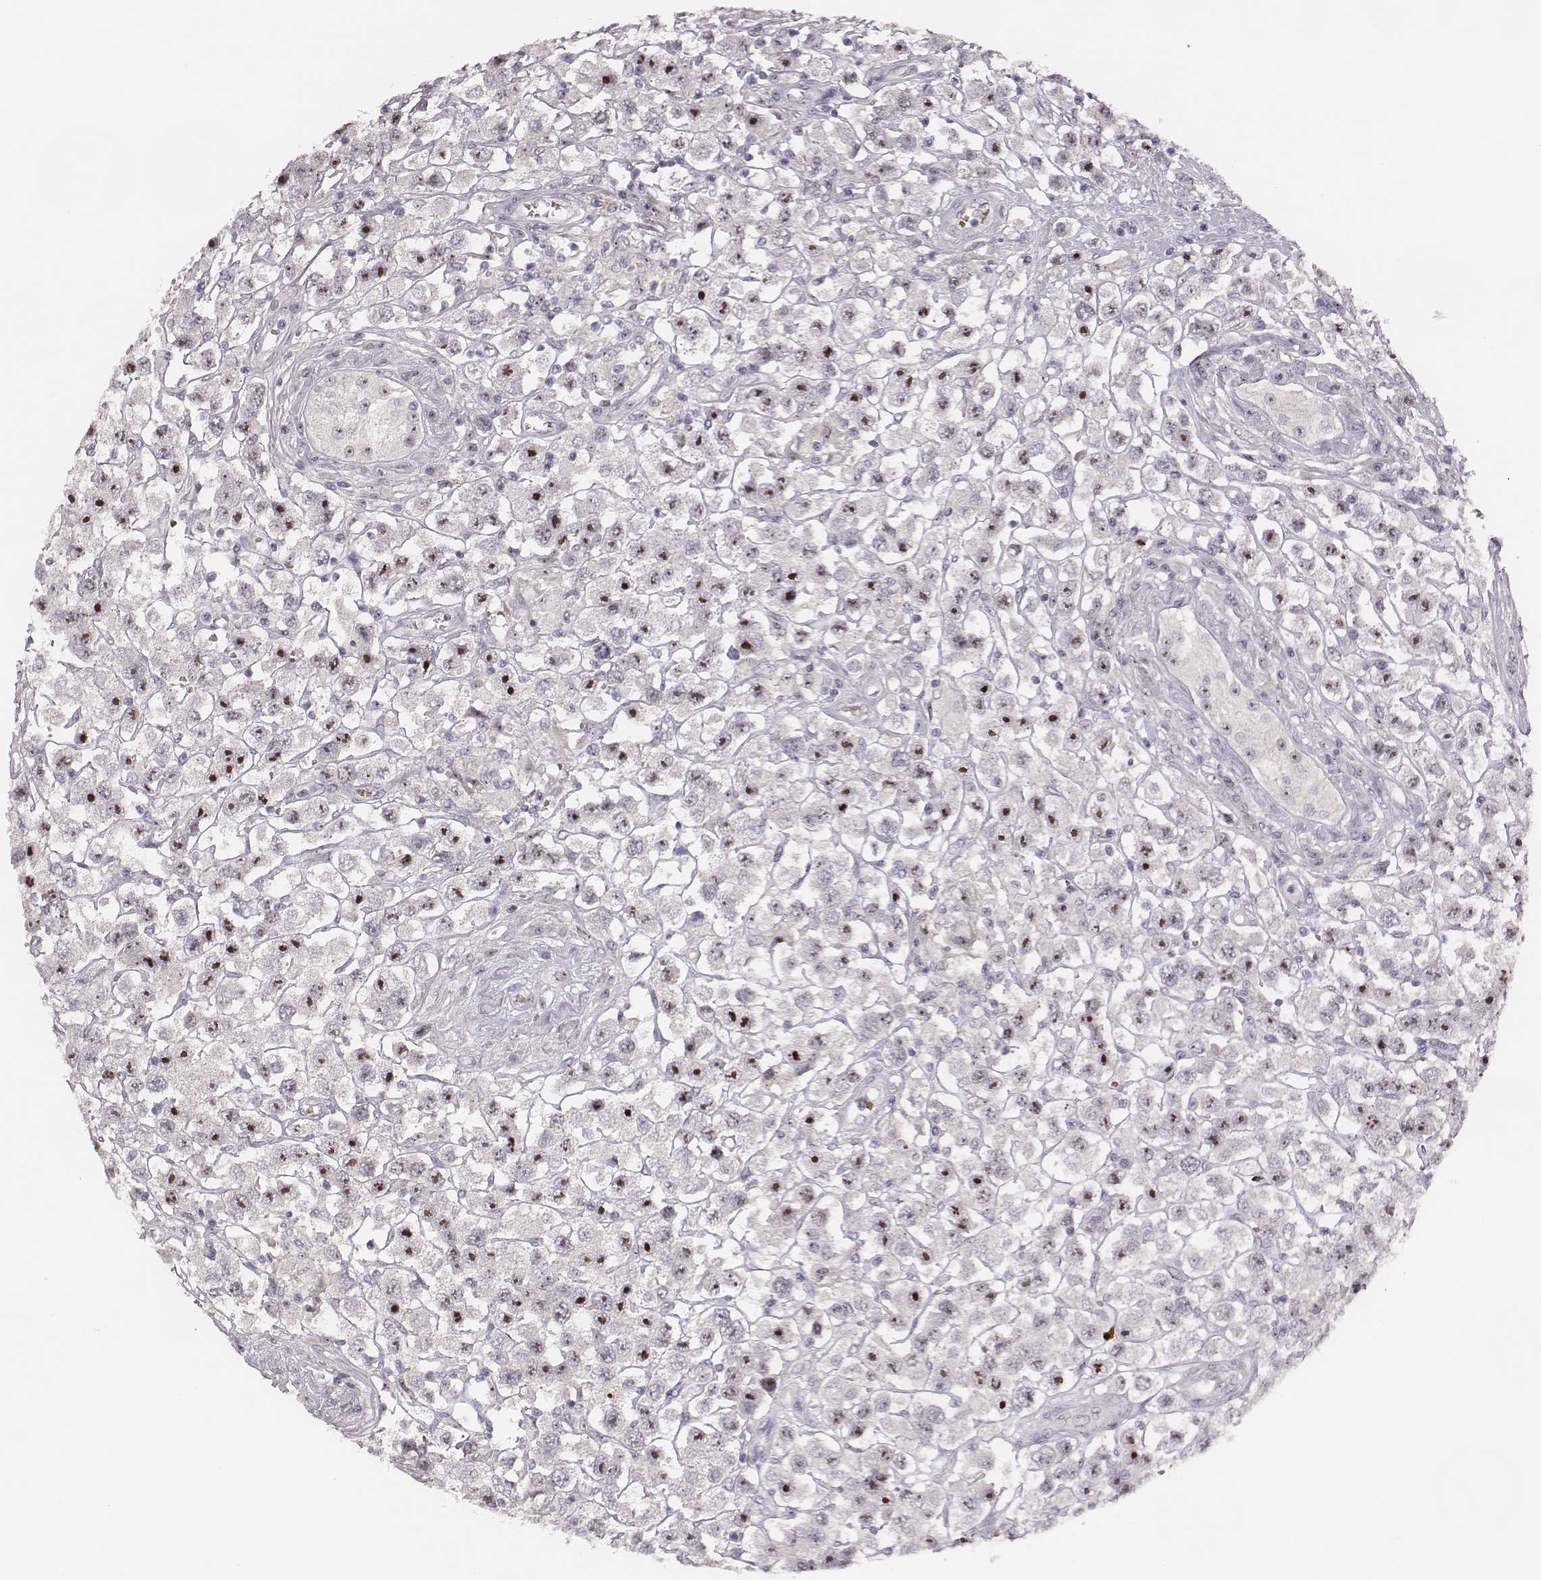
{"staining": {"intensity": "strong", "quantity": ">75%", "location": "nuclear"}, "tissue": "testis cancer", "cell_type": "Tumor cells", "image_type": "cancer", "snomed": [{"axis": "morphology", "description": "Seminoma, NOS"}, {"axis": "topography", "description": "Testis"}], "caption": "Immunohistochemical staining of human testis seminoma shows strong nuclear protein expression in approximately >75% of tumor cells.", "gene": "NIFK", "patient": {"sex": "male", "age": 45}}